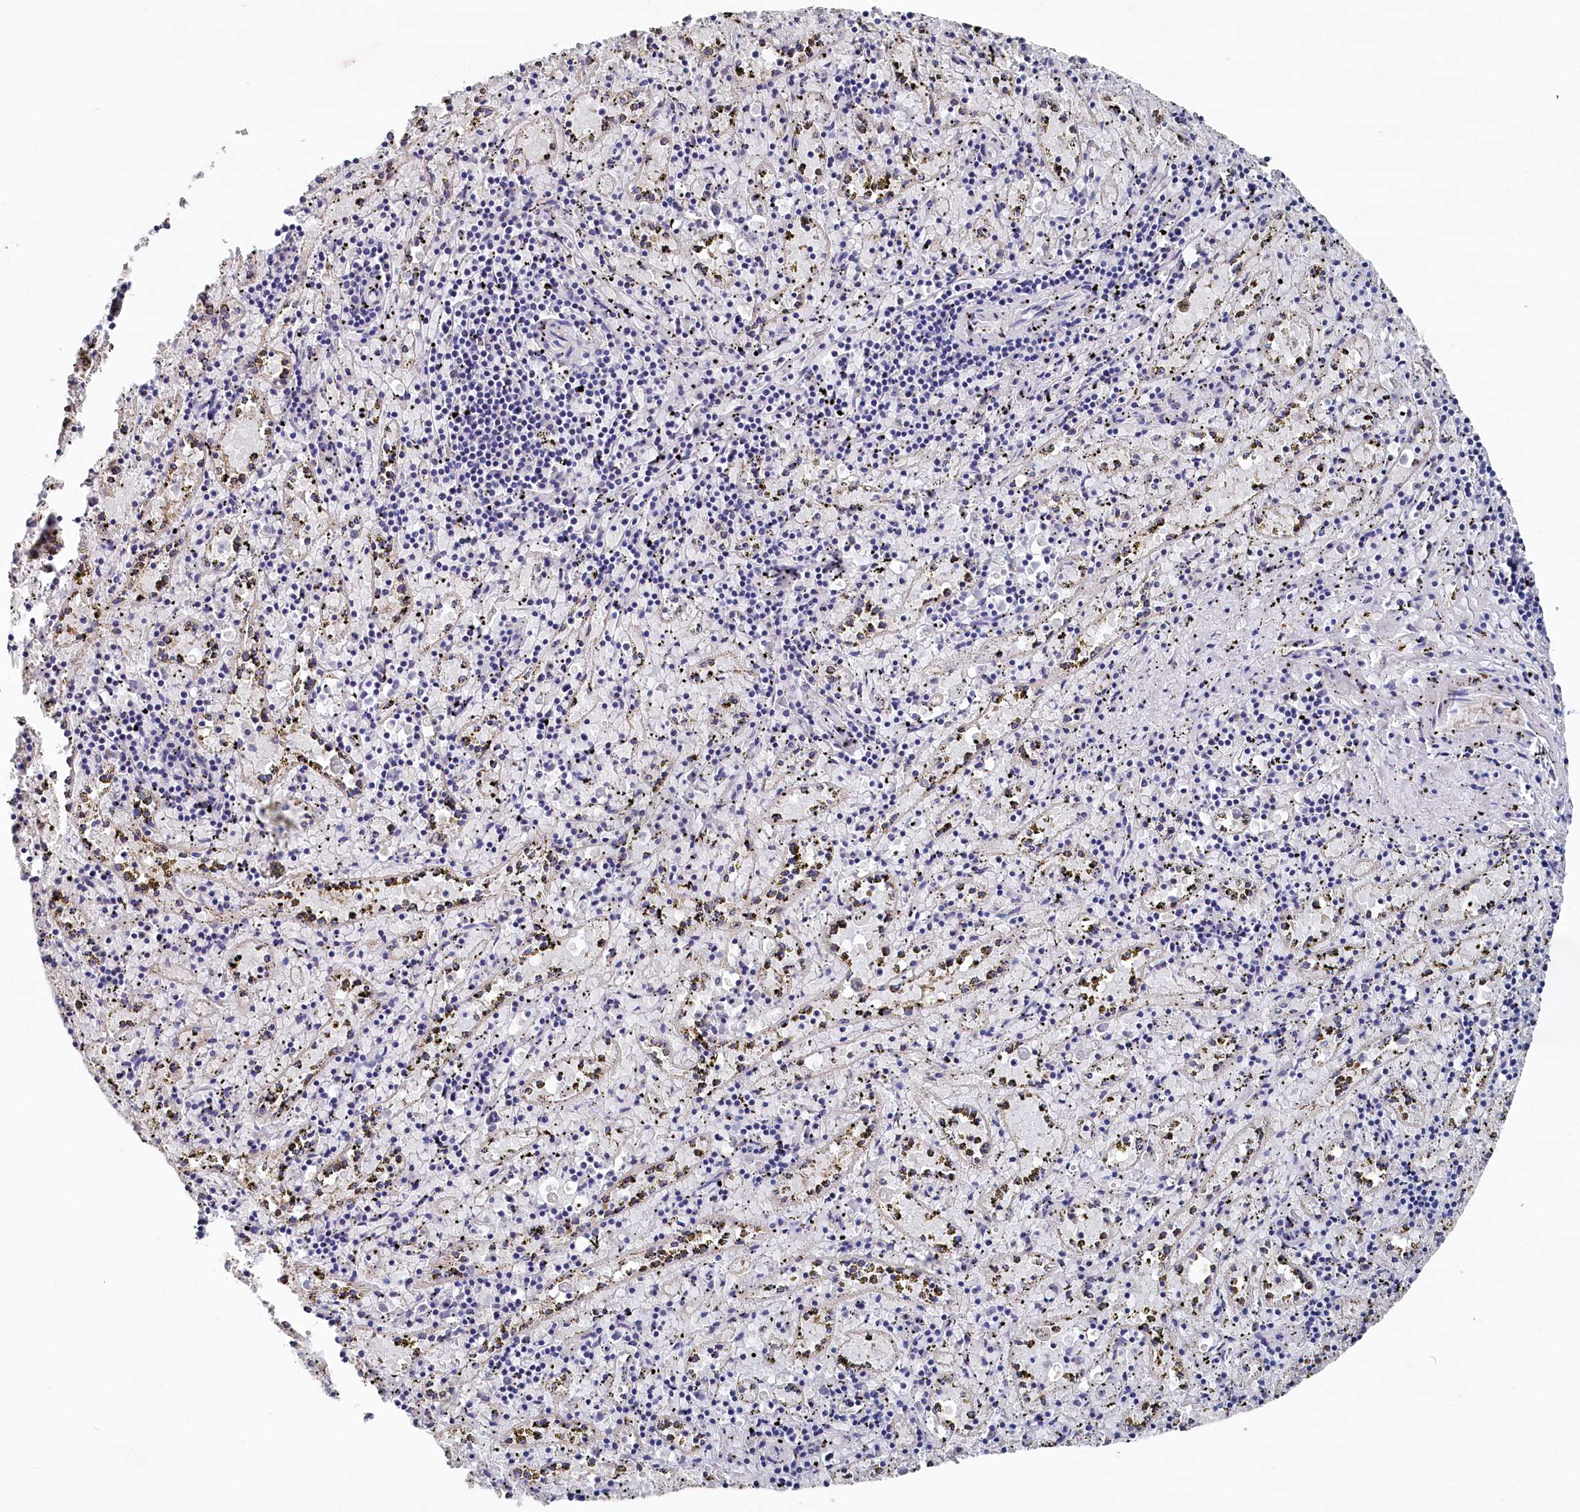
{"staining": {"intensity": "negative", "quantity": "none", "location": "none"}, "tissue": "spleen", "cell_type": "Cells in red pulp", "image_type": "normal", "snomed": [{"axis": "morphology", "description": "Normal tissue, NOS"}, {"axis": "topography", "description": "Spleen"}], "caption": "This is an immunohistochemistry image of unremarkable human spleen. There is no expression in cells in red pulp.", "gene": "BHMT", "patient": {"sex": "male", "age": 11}}